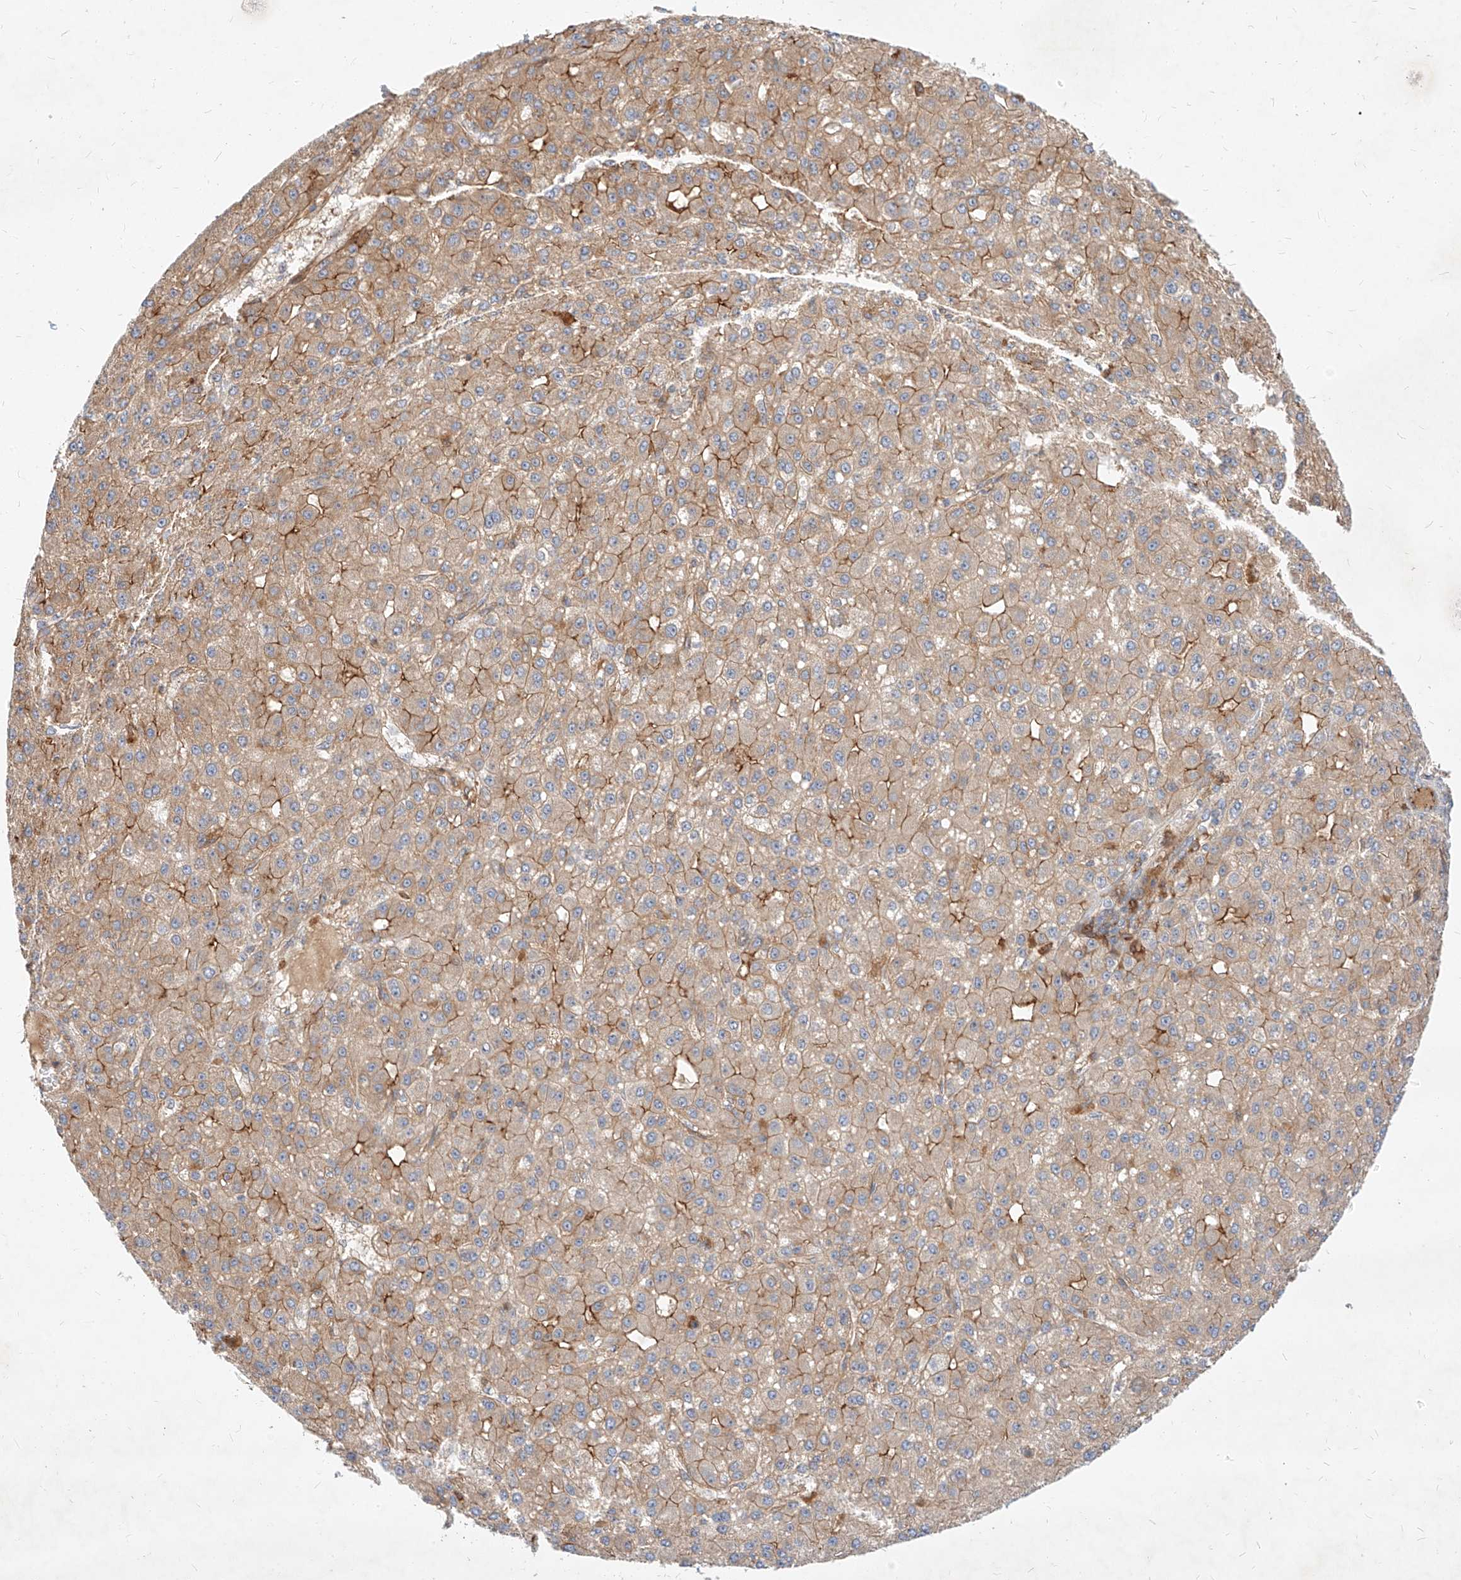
{"staining": {"intensity": "weak", "quantity": "25%-75%", "location": "cytoplasmic/membranous"}, "tissue": "liver cancer", "cell_type": "Tumor cells", "image_type": "cancer", "snomed": [{"axis": "morphology", "description": "Carcinoma, Hepatocellular, NOS"}, {"axis": "topography", "description": "Liver"}], "caption": "Liver hepatocellular carcinoma stained for a protein (brown) demonstrates weak cytoplasmic/membranous positive expression in about 25%-75% of tumor cells.", "gene": "NFAM1", "patient": {"sex": "male", "age": 67}}